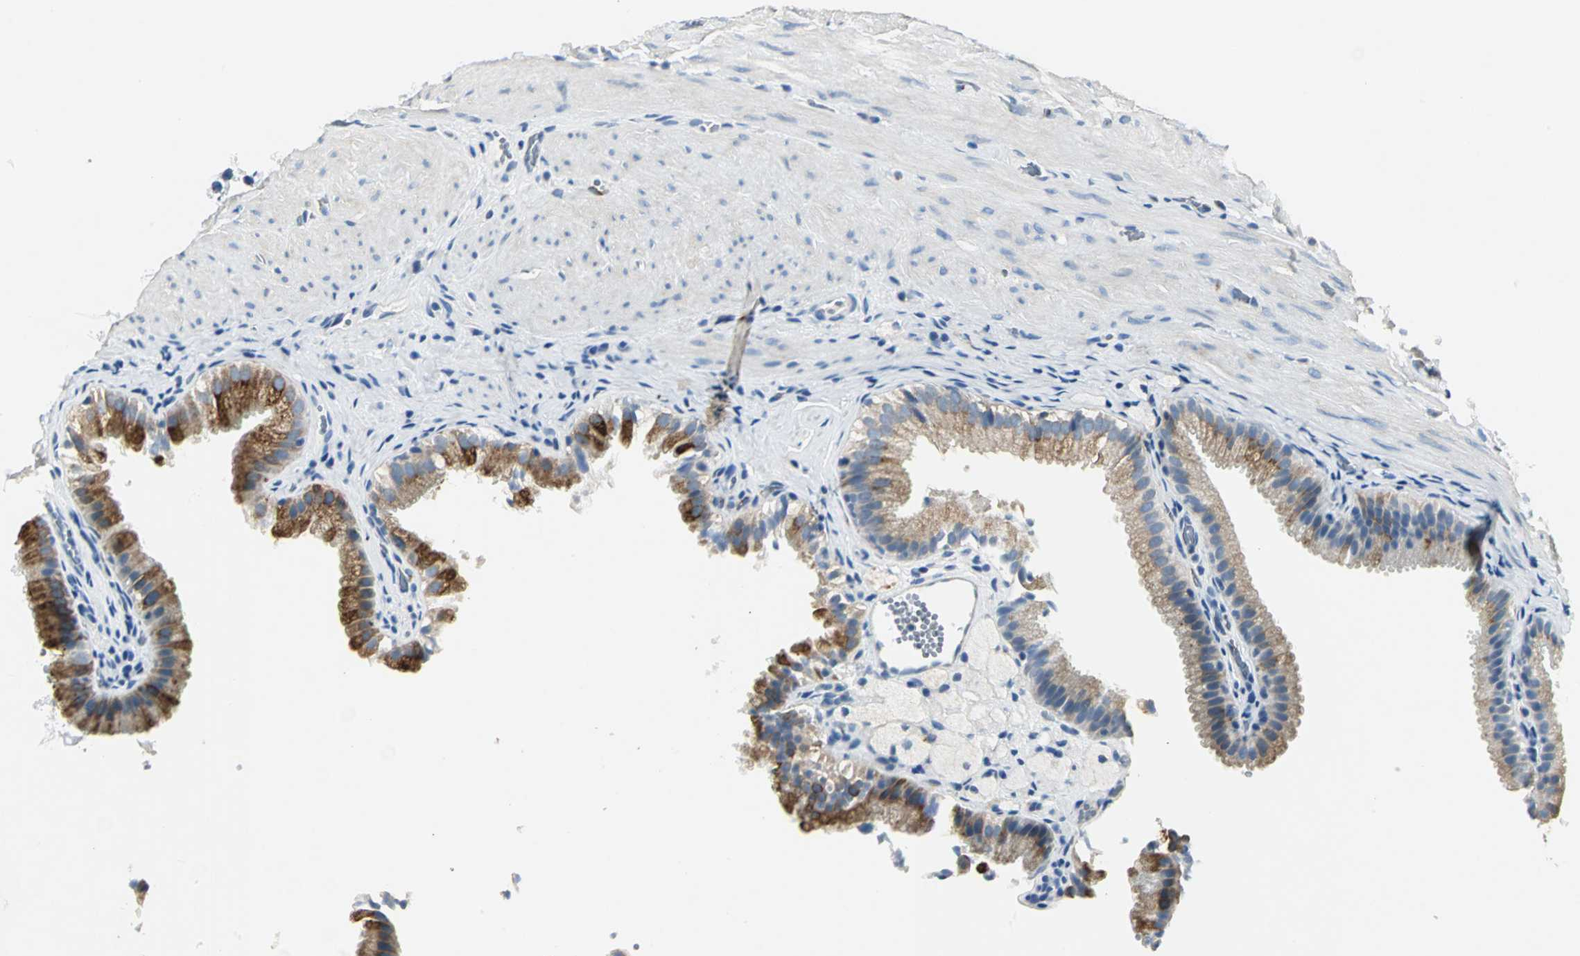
{"staining": {"intensity": "moderate", "quantity": ">75%", "location": "cytoplasmic/membranous"}, "tissue": "gallbladder", "cell_type": "Glandular cells", "image_type": "normal", "snomed": [{"axis": "morphology", "description": "Normal tissue, NOS"}, {"axis": "topography", "description": "Gallbladder"}], "caption": "This micrograph displays IHC staining of unremarkable gallbladder, with medium moderate cytoplasmic/membranous staining in approximately >75% of glandular cells.", "gene": "B3GNT2", "patient": {"sex": "female", "age": 24}}